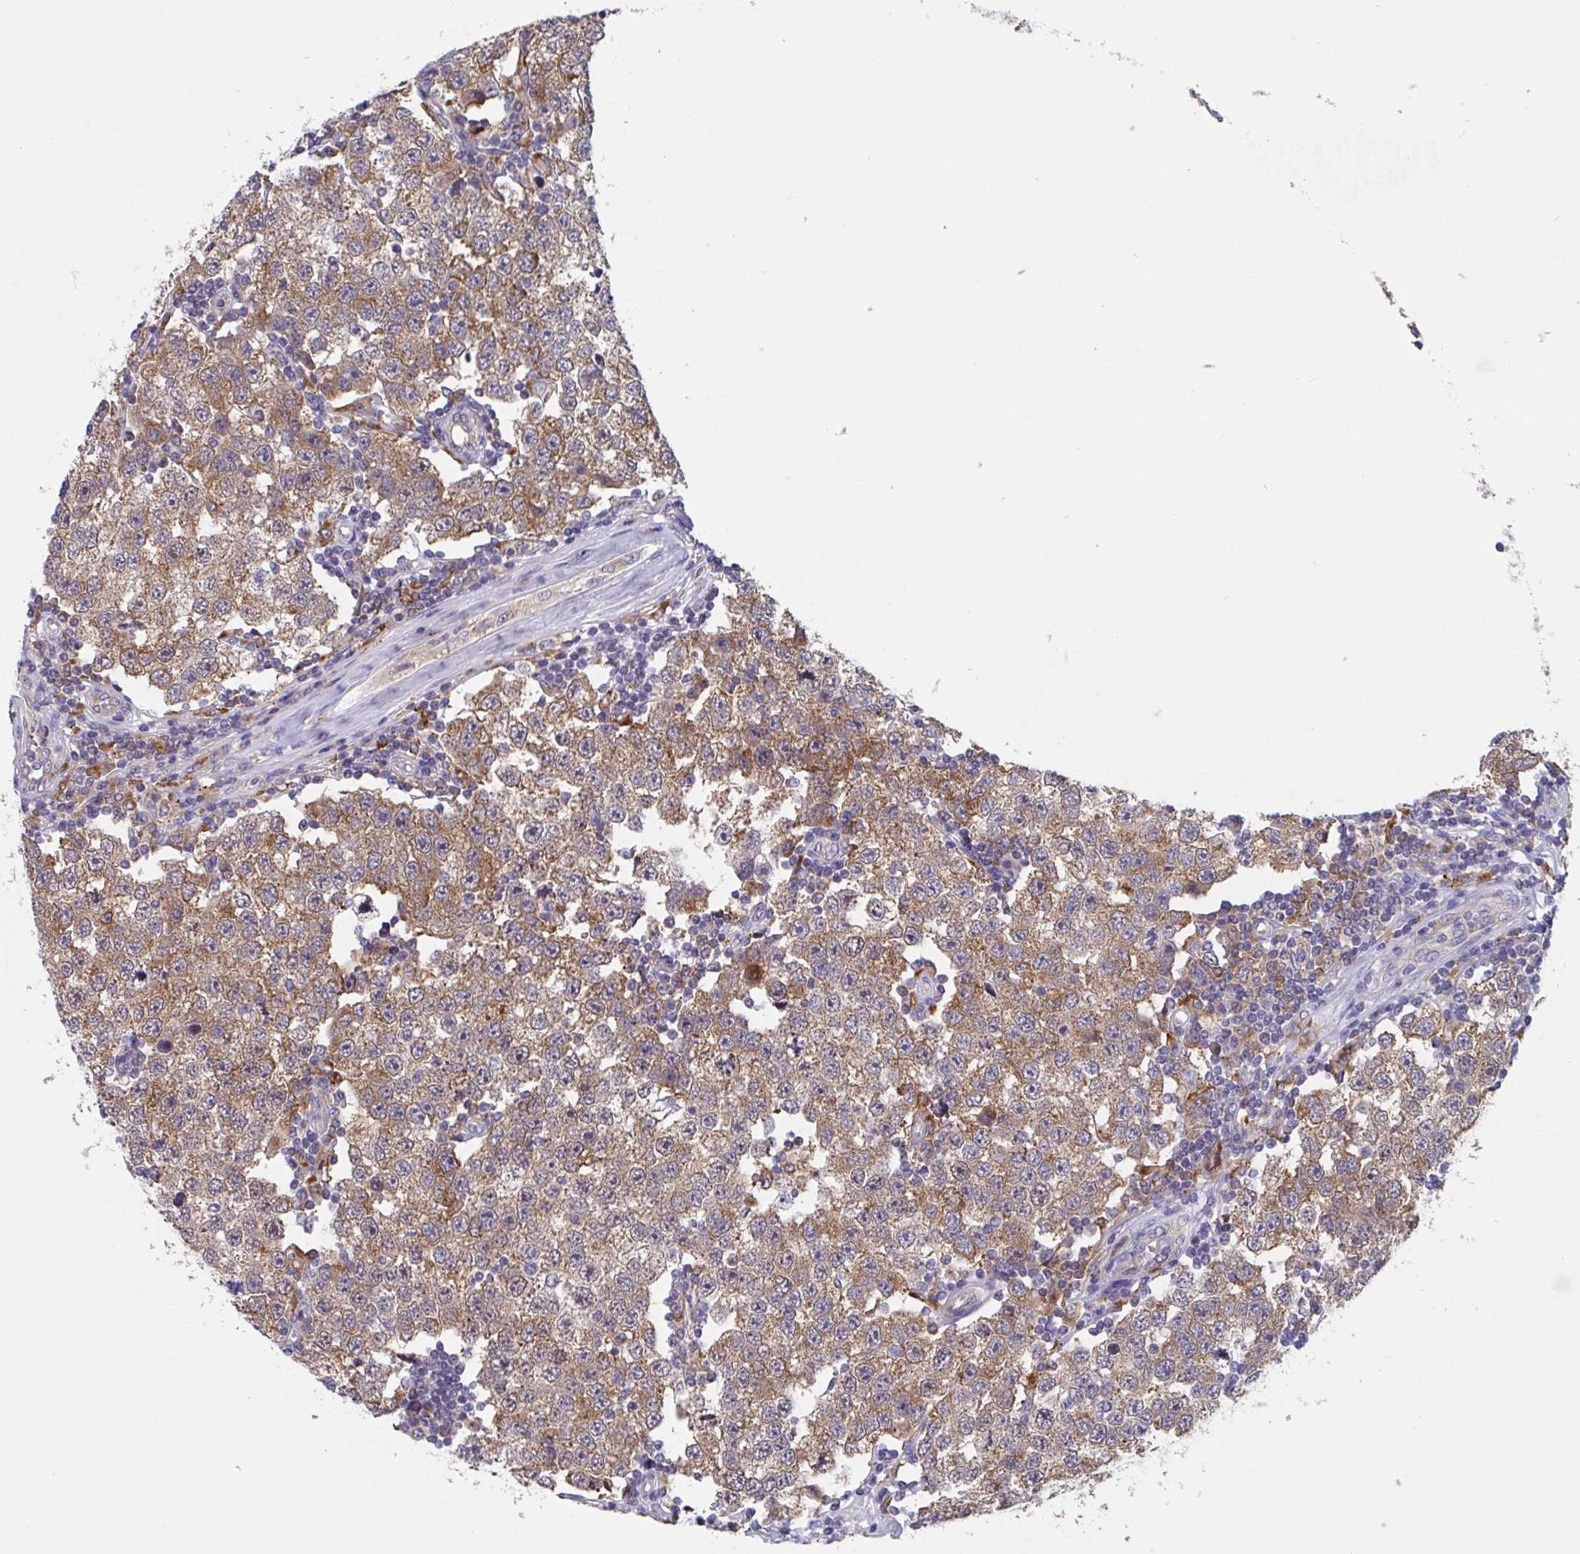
{"staining": {"intensity": "moderate", "quantity": ">75%", "location": "cytoplasmic/membranous"}, "tissue": "testis cancer", "cell_type": "Tumor cells", "image_type": "cancer", "snomed": [{"axis": "morphology", "description": "Seminoma, NOS"}, {"axis": "topography", "description": "Testis"}], "caption": "Immunohistochemistry photomicrograph of neoplastic tissue: human testis cancer stained using IHC exhibits medium levels of moderate protein expression localized specifically in the cytoplasmic/membranous of tumor cells, appearing as a cytoplasmic/membranous brown color.", "gene": "SNX8", "patient": {"sex": "male", "age": 34}}